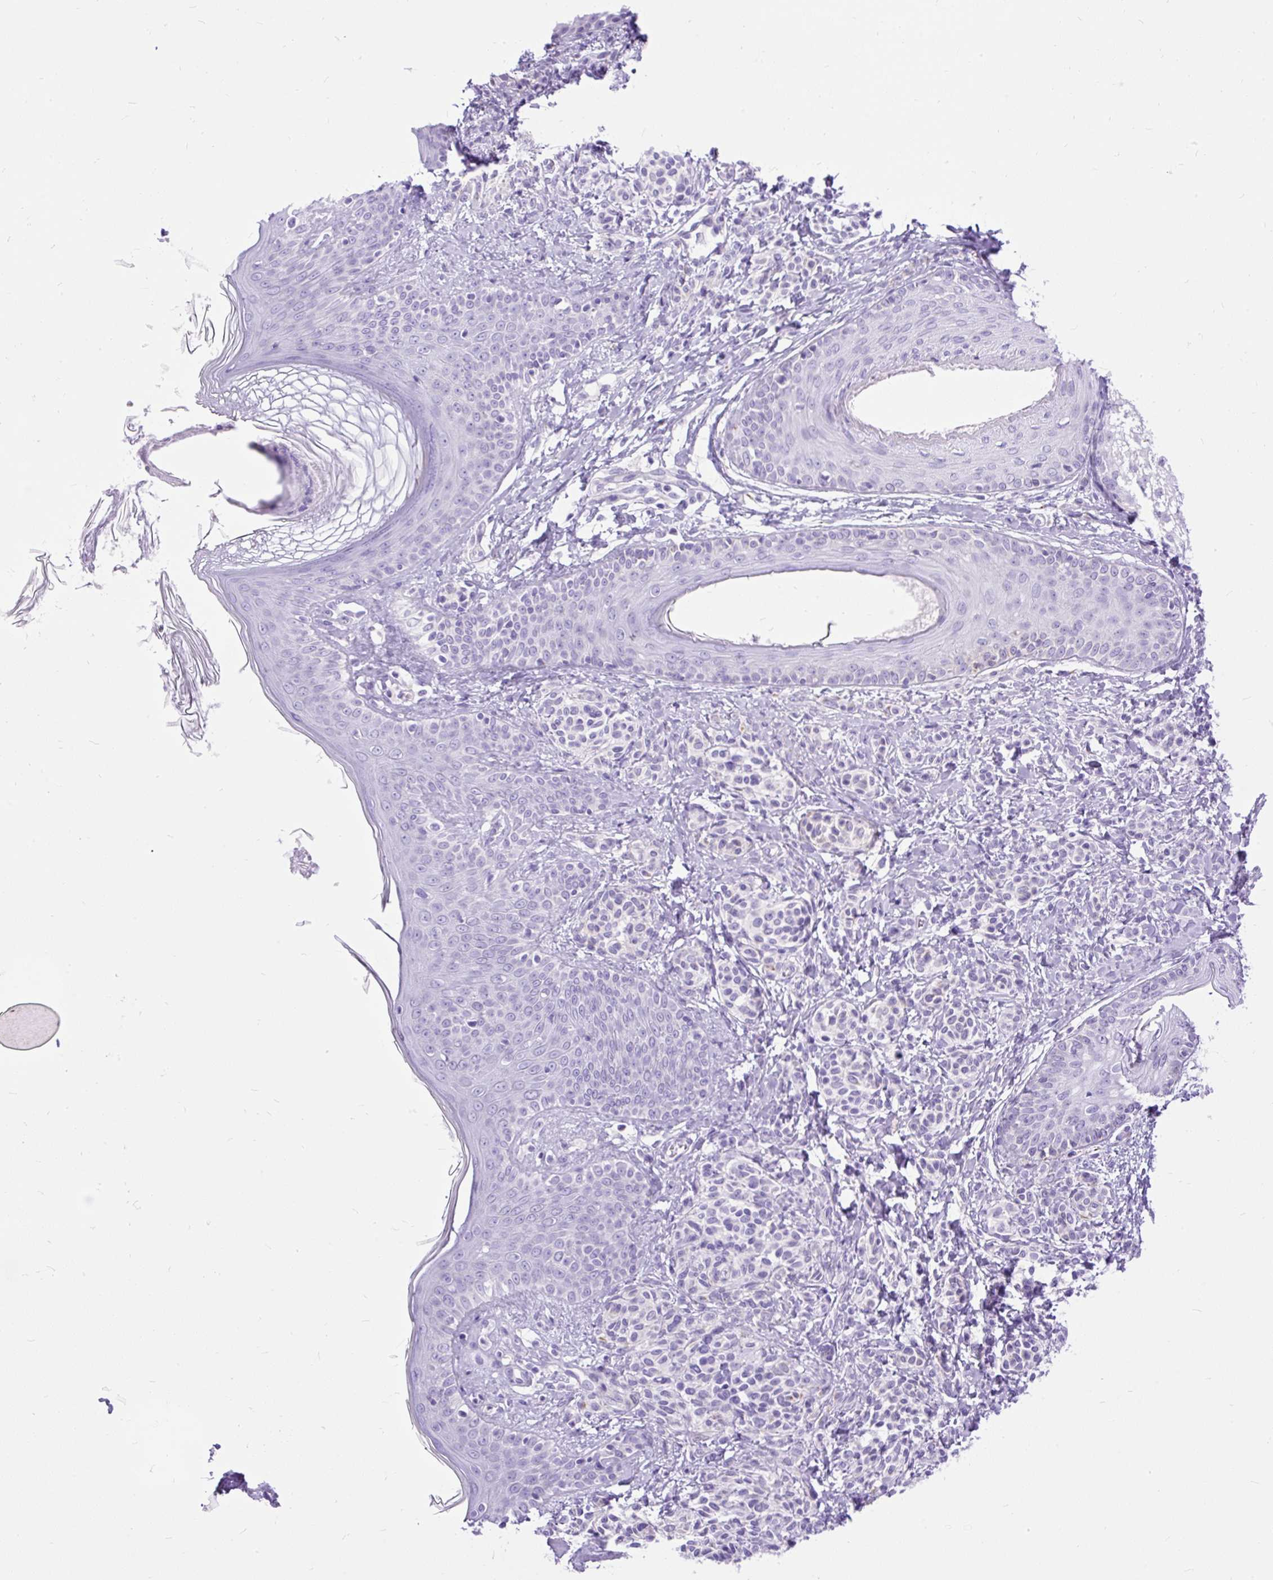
{"staining": {"intensity": "negative", "quantity": "none", "location": "none"}, "tissue": "skin", "cell_type": "Fibroblasts", "image_type": "normal", "snomed": [{"axis": "morphology", "description": "Normal tissue, NOS"}, {"axis": "topography", "description": "Skin"}], "caption": "Immunohistochemistry photomicrograph of unremarkable skin stained for a protein (brown), which shows no expression in fibroblasts.", "gene": "ZNF256", "patient": {"sex": "male", "age": 16}}